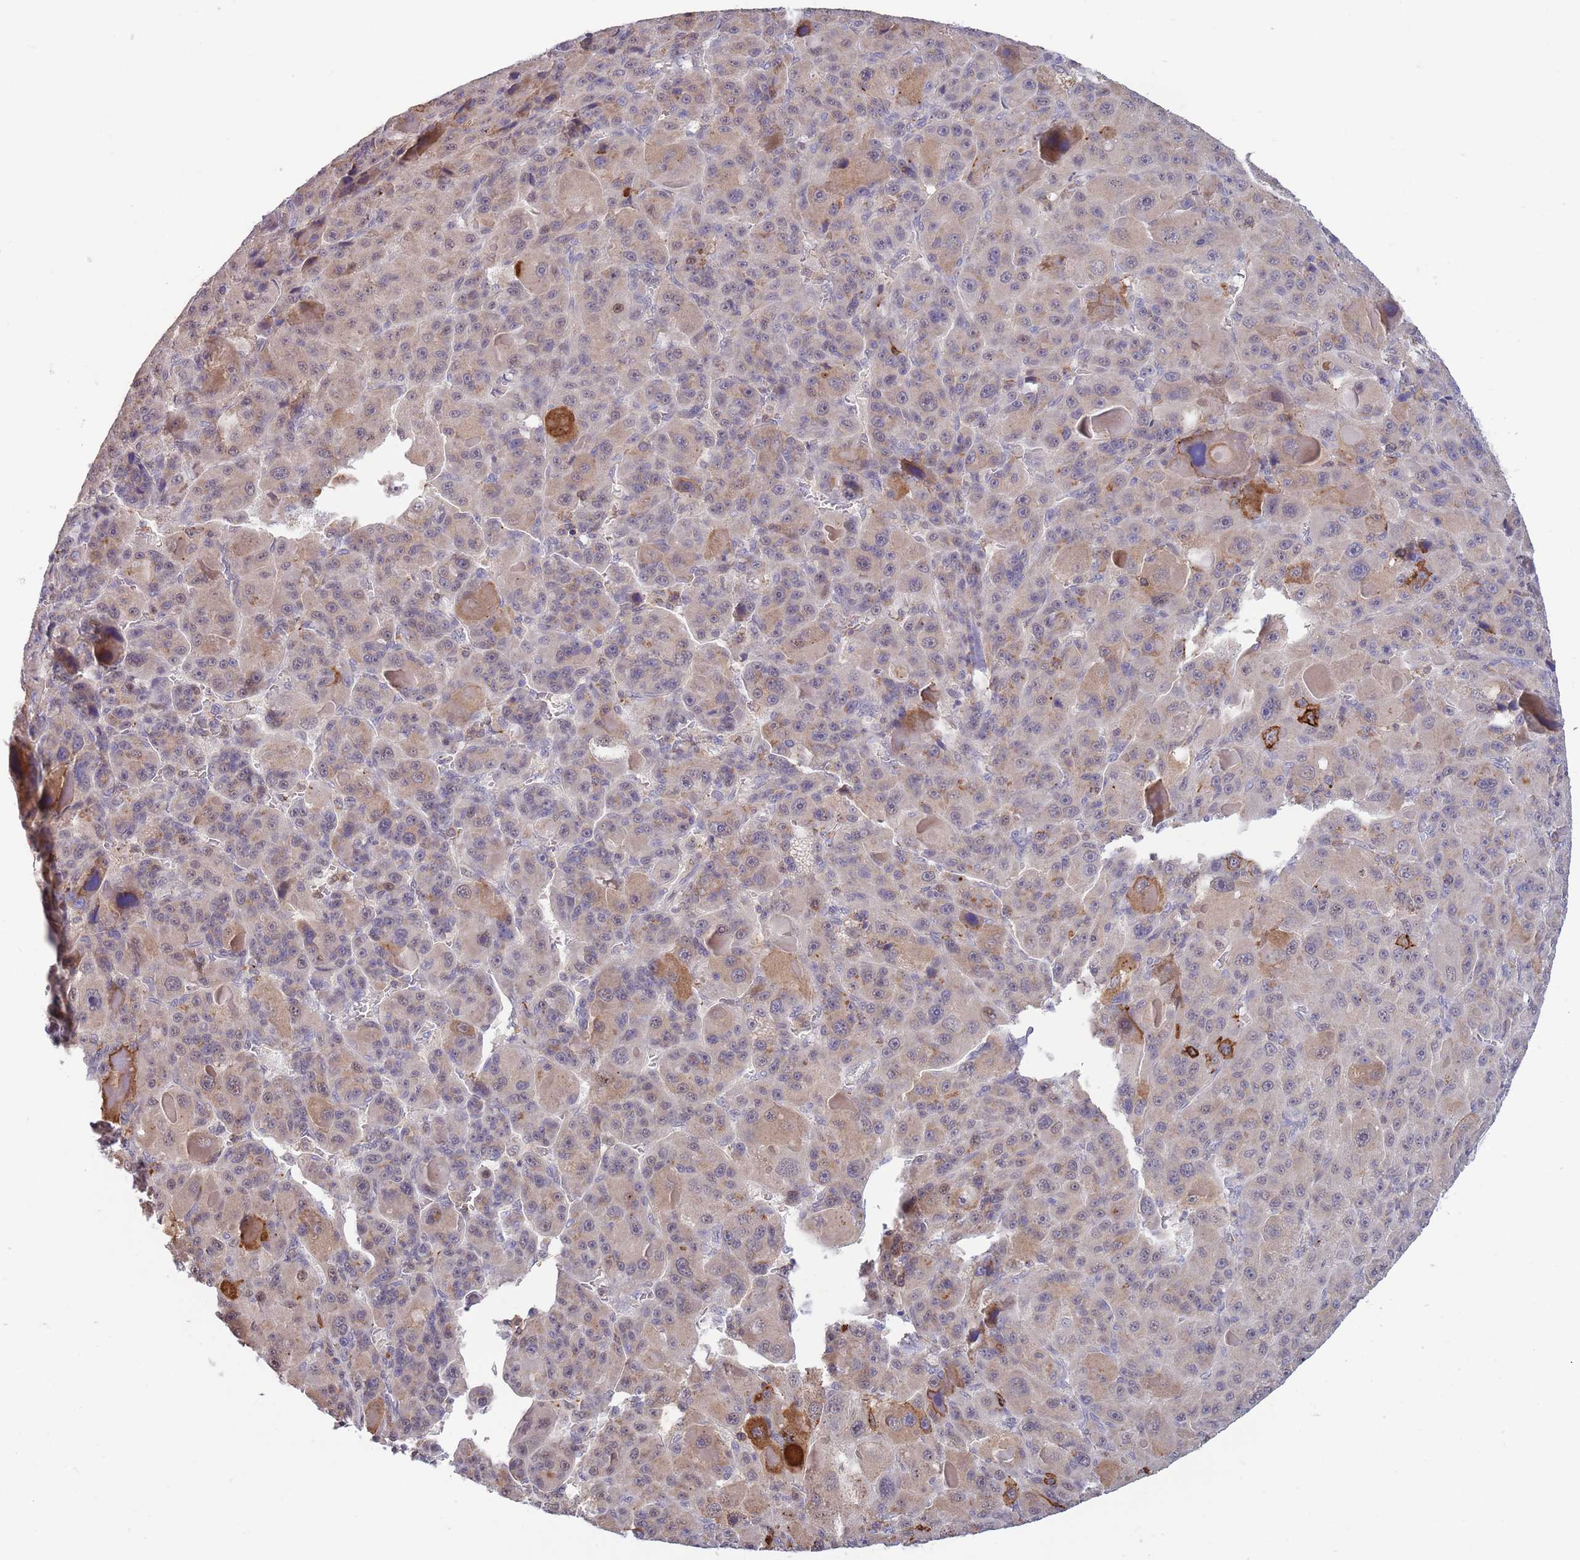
{"staining": {"intensity": "weak", "quantity": "<25%", "location": "cytoplasmic/membranous"}, "tissue": "liver cancer", "cell_type": "Tumor cells", "image_type": "cancer", "snomed": [{"axis": "morphology", "description": "Carcinoma, Hepatocellular, NOS"}, {"axis": "topography", "description": "Liver"}], "caption": "Human liver cancer stained for a protein using immunohistochemistry reveals no positivity in tumor cells.", "gene": "CCNJL", "patient": {"sex": "male", "age": 76}}